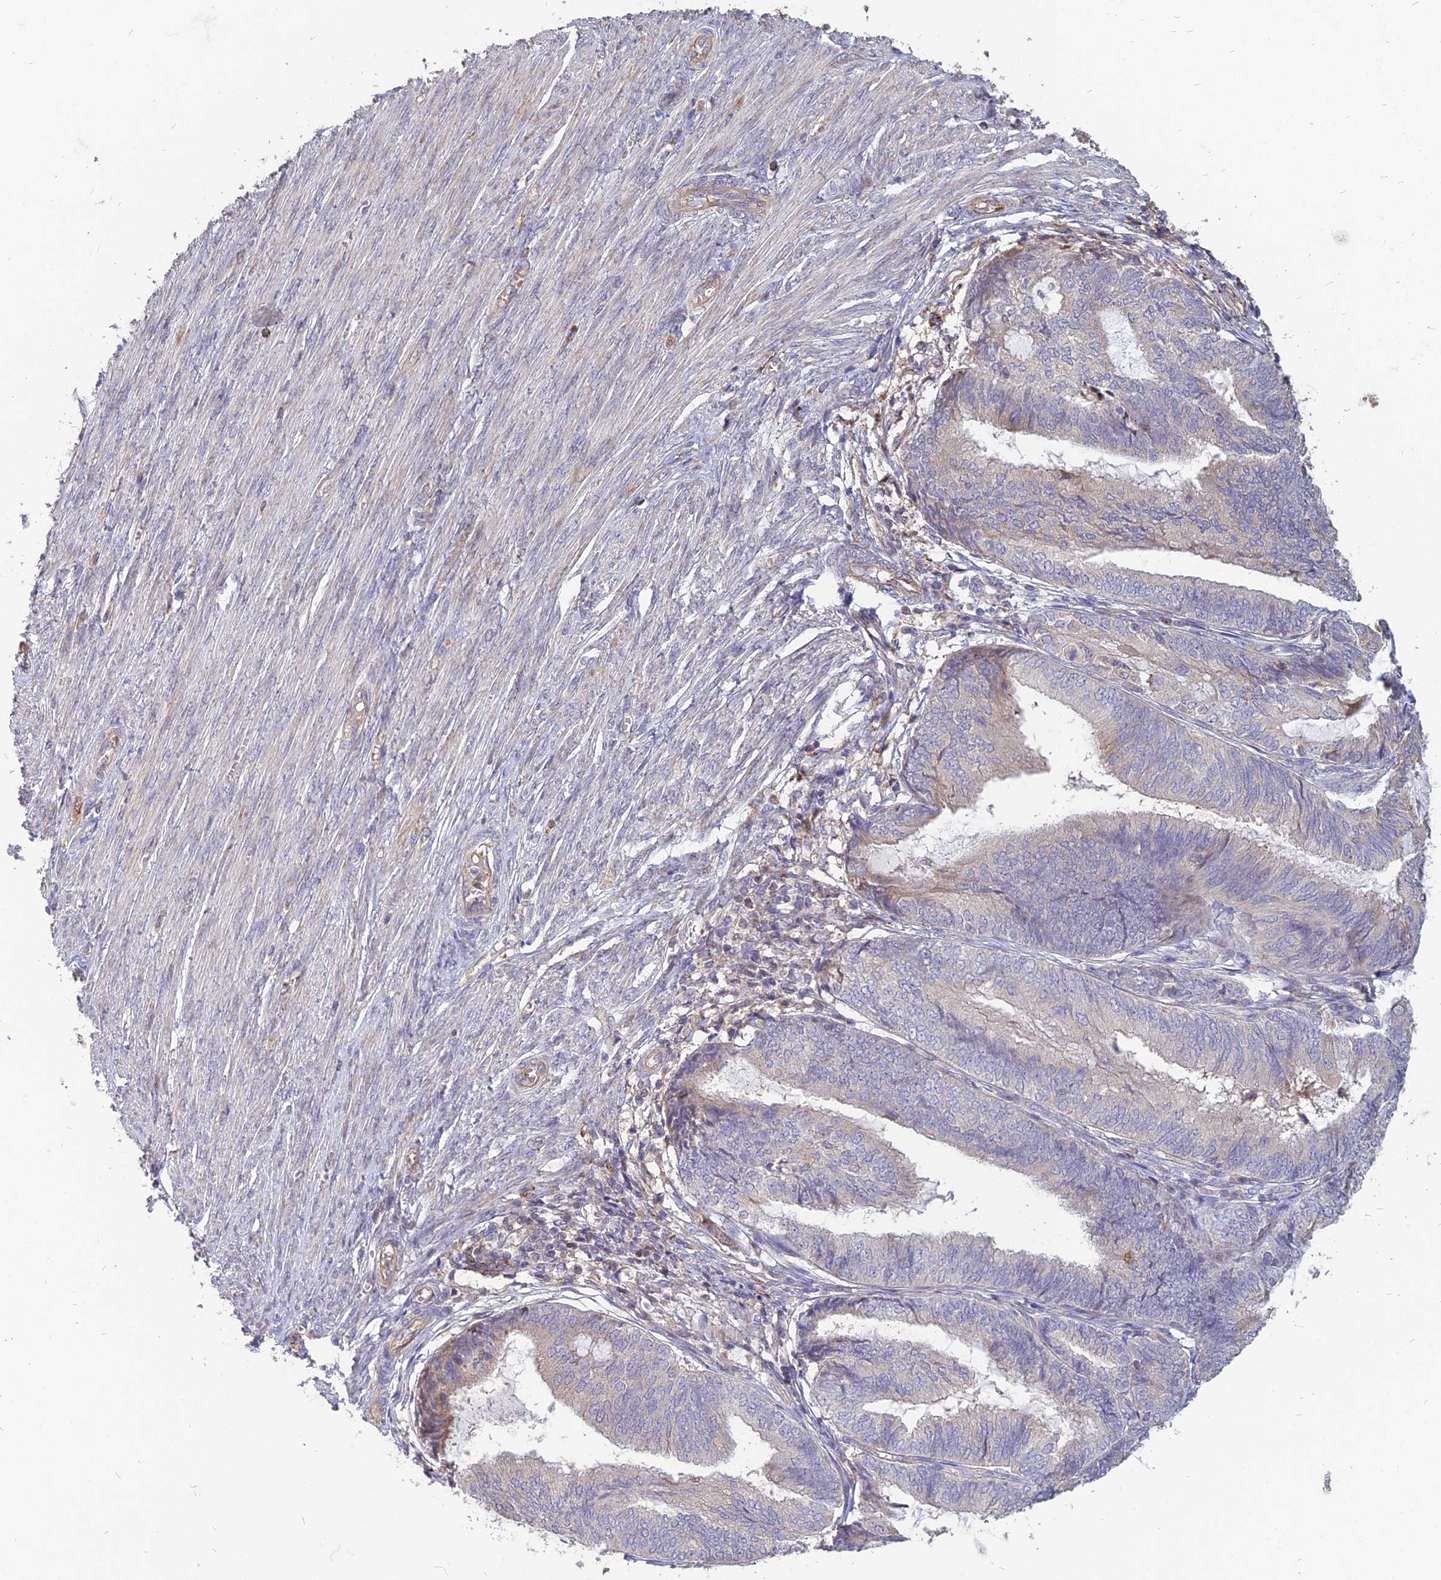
{"staining": {"intensity": "negative", "quantity": "none", "location": "none"}, "tissue": "endometrial cancer", "cell_type": "Tumor cells", "image_type": "cancer", "snomed": [{"axis": "morphology", "description": "Adenocarcinoma, NOS"}, {"axis": "topography", "description": "Endometrium"}], "caption": "The micrograph displays no staining of tumor cells in endometrial cancer. (DAB IHC, high magnification).", "gene": "ST3GAL6", "patient": {"sex": "female", "age": 81}}